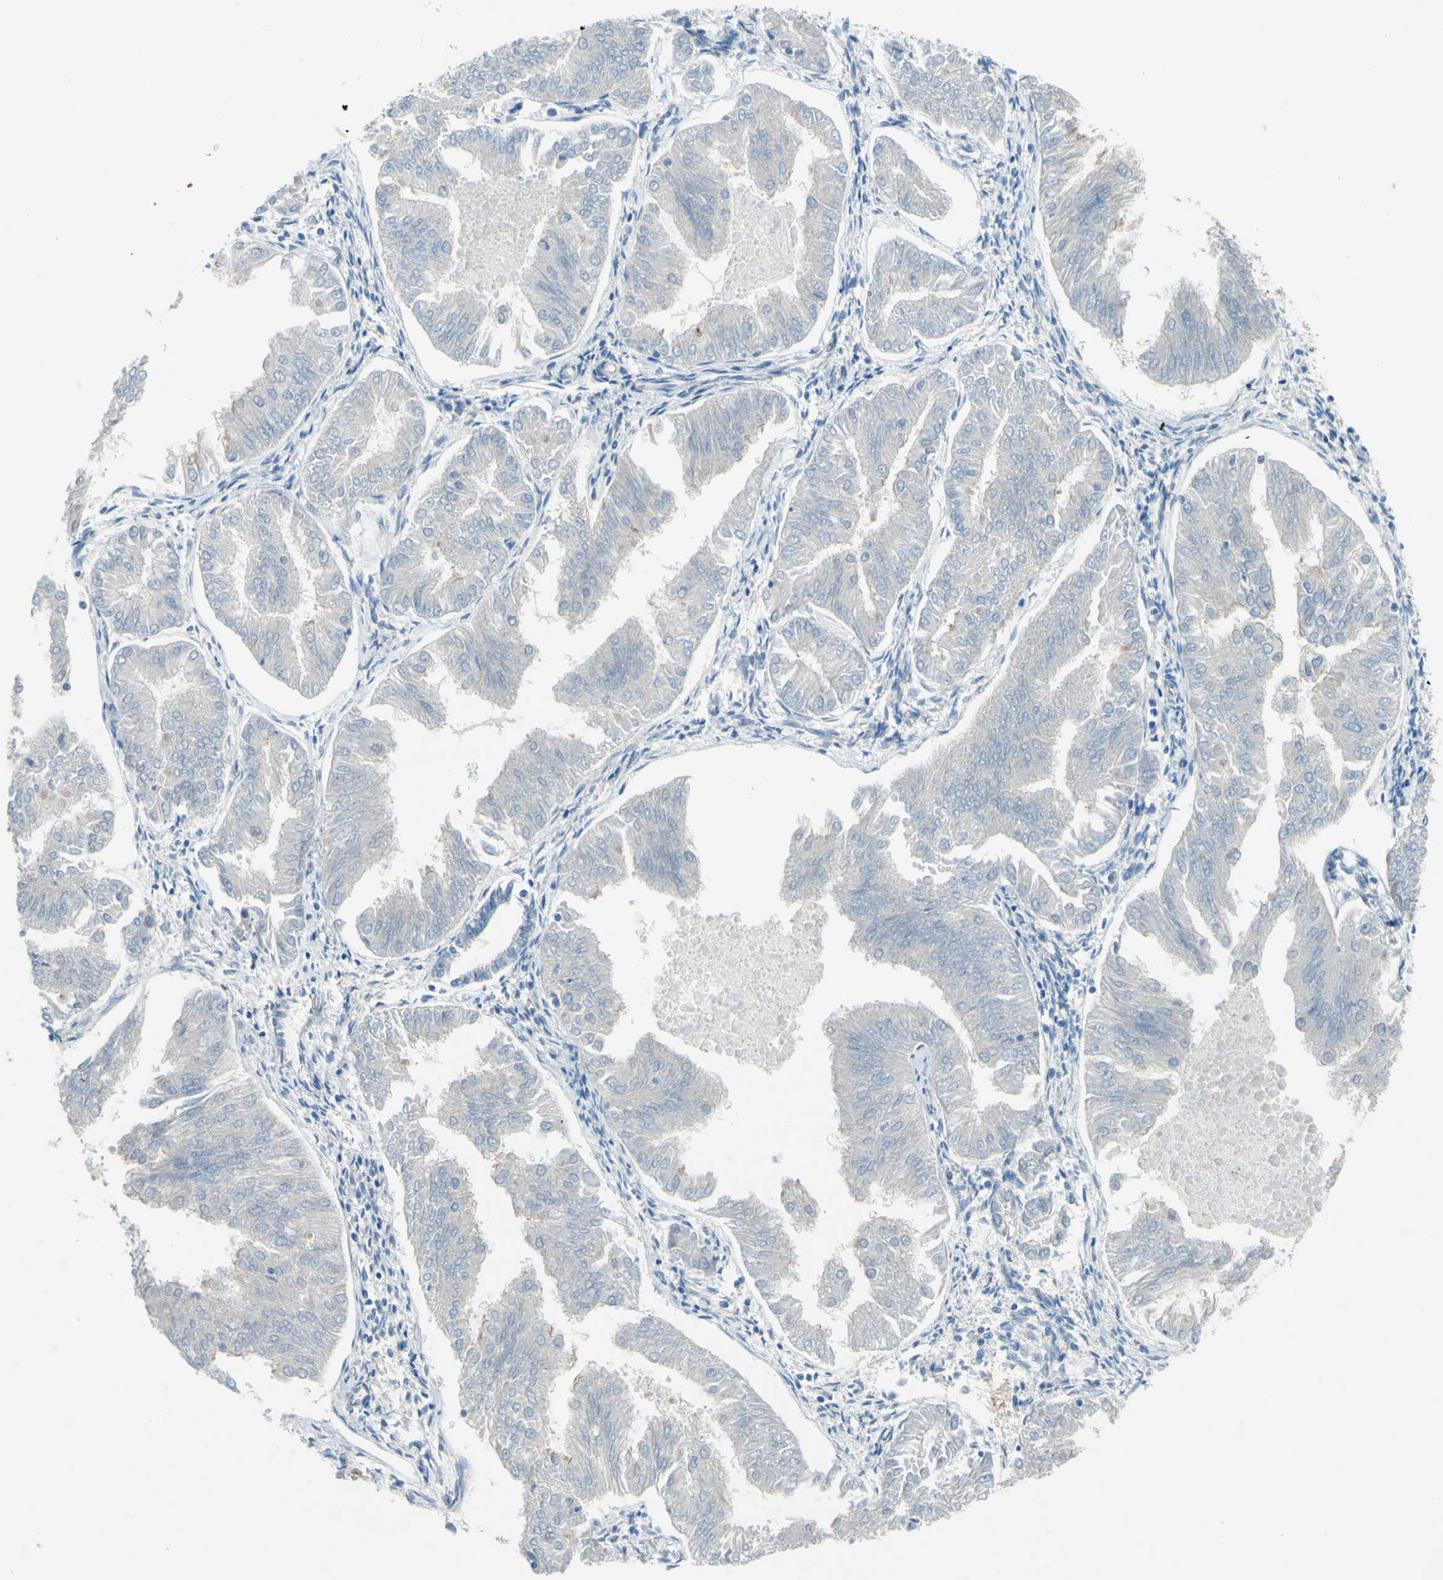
{"staining": {"intensity": "negative", "quantity": "none", "location": "none"}, "tissue": "endometrial cancer", "cell_type": "Tumor cells", "image_type": "cancer", "snomed": [{"axis": "morphology", "description": "Adenocarcinoma, NOS"}, {"axis": "topography", "description": "Endometrium"}], "caption": "Immunohistochemistry (IHC) histopathology image of neoplastic tissue: adenocarcinoma (endometrial) stained with DAB (3,3'-diaminobenzidine) reveals no significant protein positivity in tumor cells.", "gene": "ARHGAP1", "patient": {"sex": "female", "age": 53}}